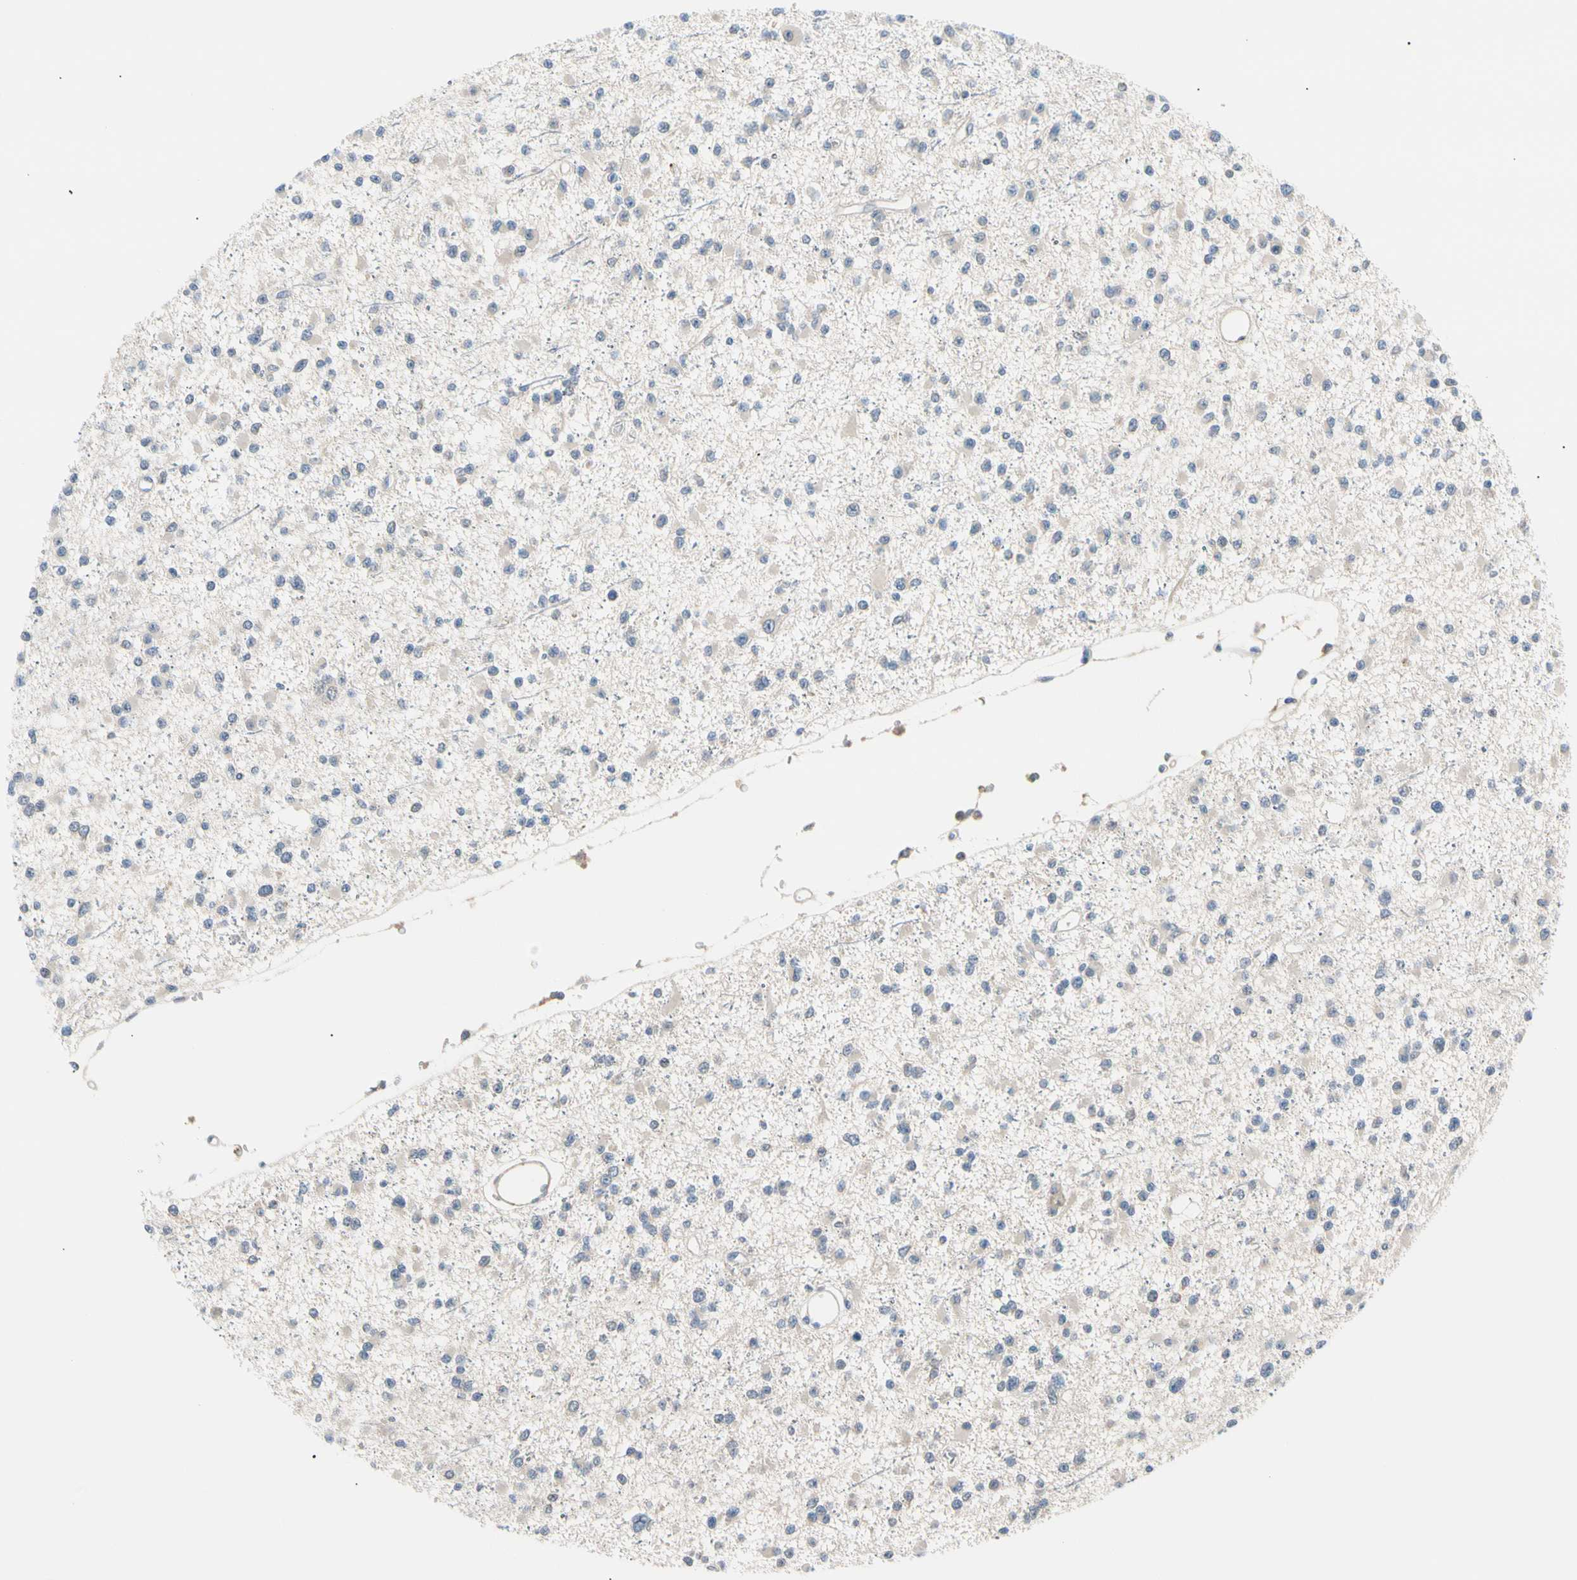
{"staining": {"intensity": "weak", "quantity": "<25%", "location": "cytoplasmic/membranous"}, "tissue": "glioma", "cell_type": "Tumor cells", "image_type": "cancer", "snomed": [{"axis": "morphology", "description": "Glioma, malignant, Low grade"}, {"axis": "topography", "description": "Brain"}], "caption": "Tumor cells show no significant positivity in malignant low-grade glioma.", "gene": "SEC23B", "patient": {"sex": "female", "age": 22}}